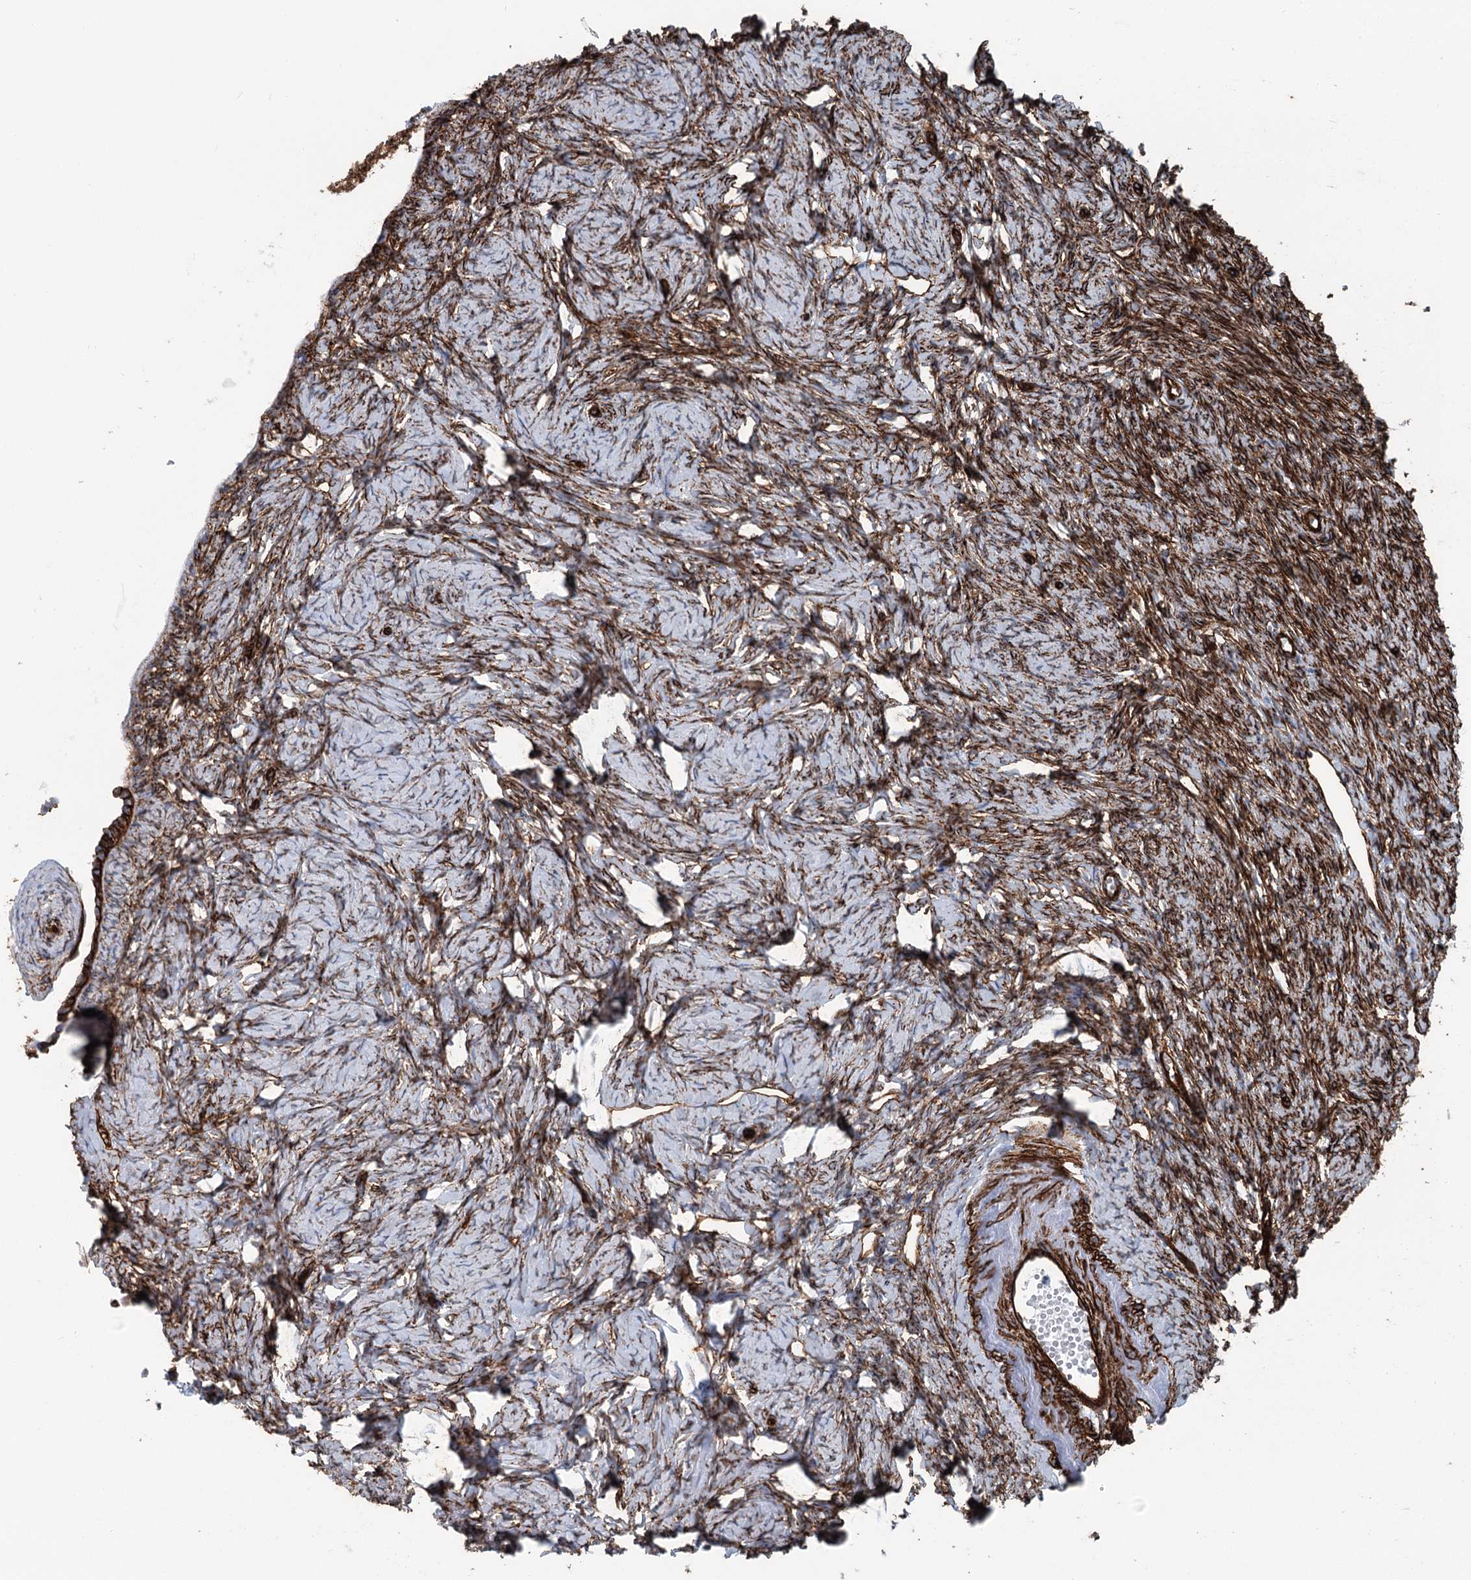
{"staining": {"intensity": "moderate", "quantity": ">75%", "location": "cytoplasmic/membranous"}, "tissue": "ovary", "cell_type": "Ovarian stroma cells", "image_type": "normal", "snomed": [{"axis": "morphology", "description": "Normal tissue, NOS"}, {"axis": "topography", "description": "Ovary"}], "caption": "DAB immunohistochemical staining of normal human ovary demonstrates moderate cytoplasmic/membranous protein expression in approximately >75% of ovarian stroma cells.", "gene": "IQSEC1", "patient": {"sex": "female", "age": 51}}